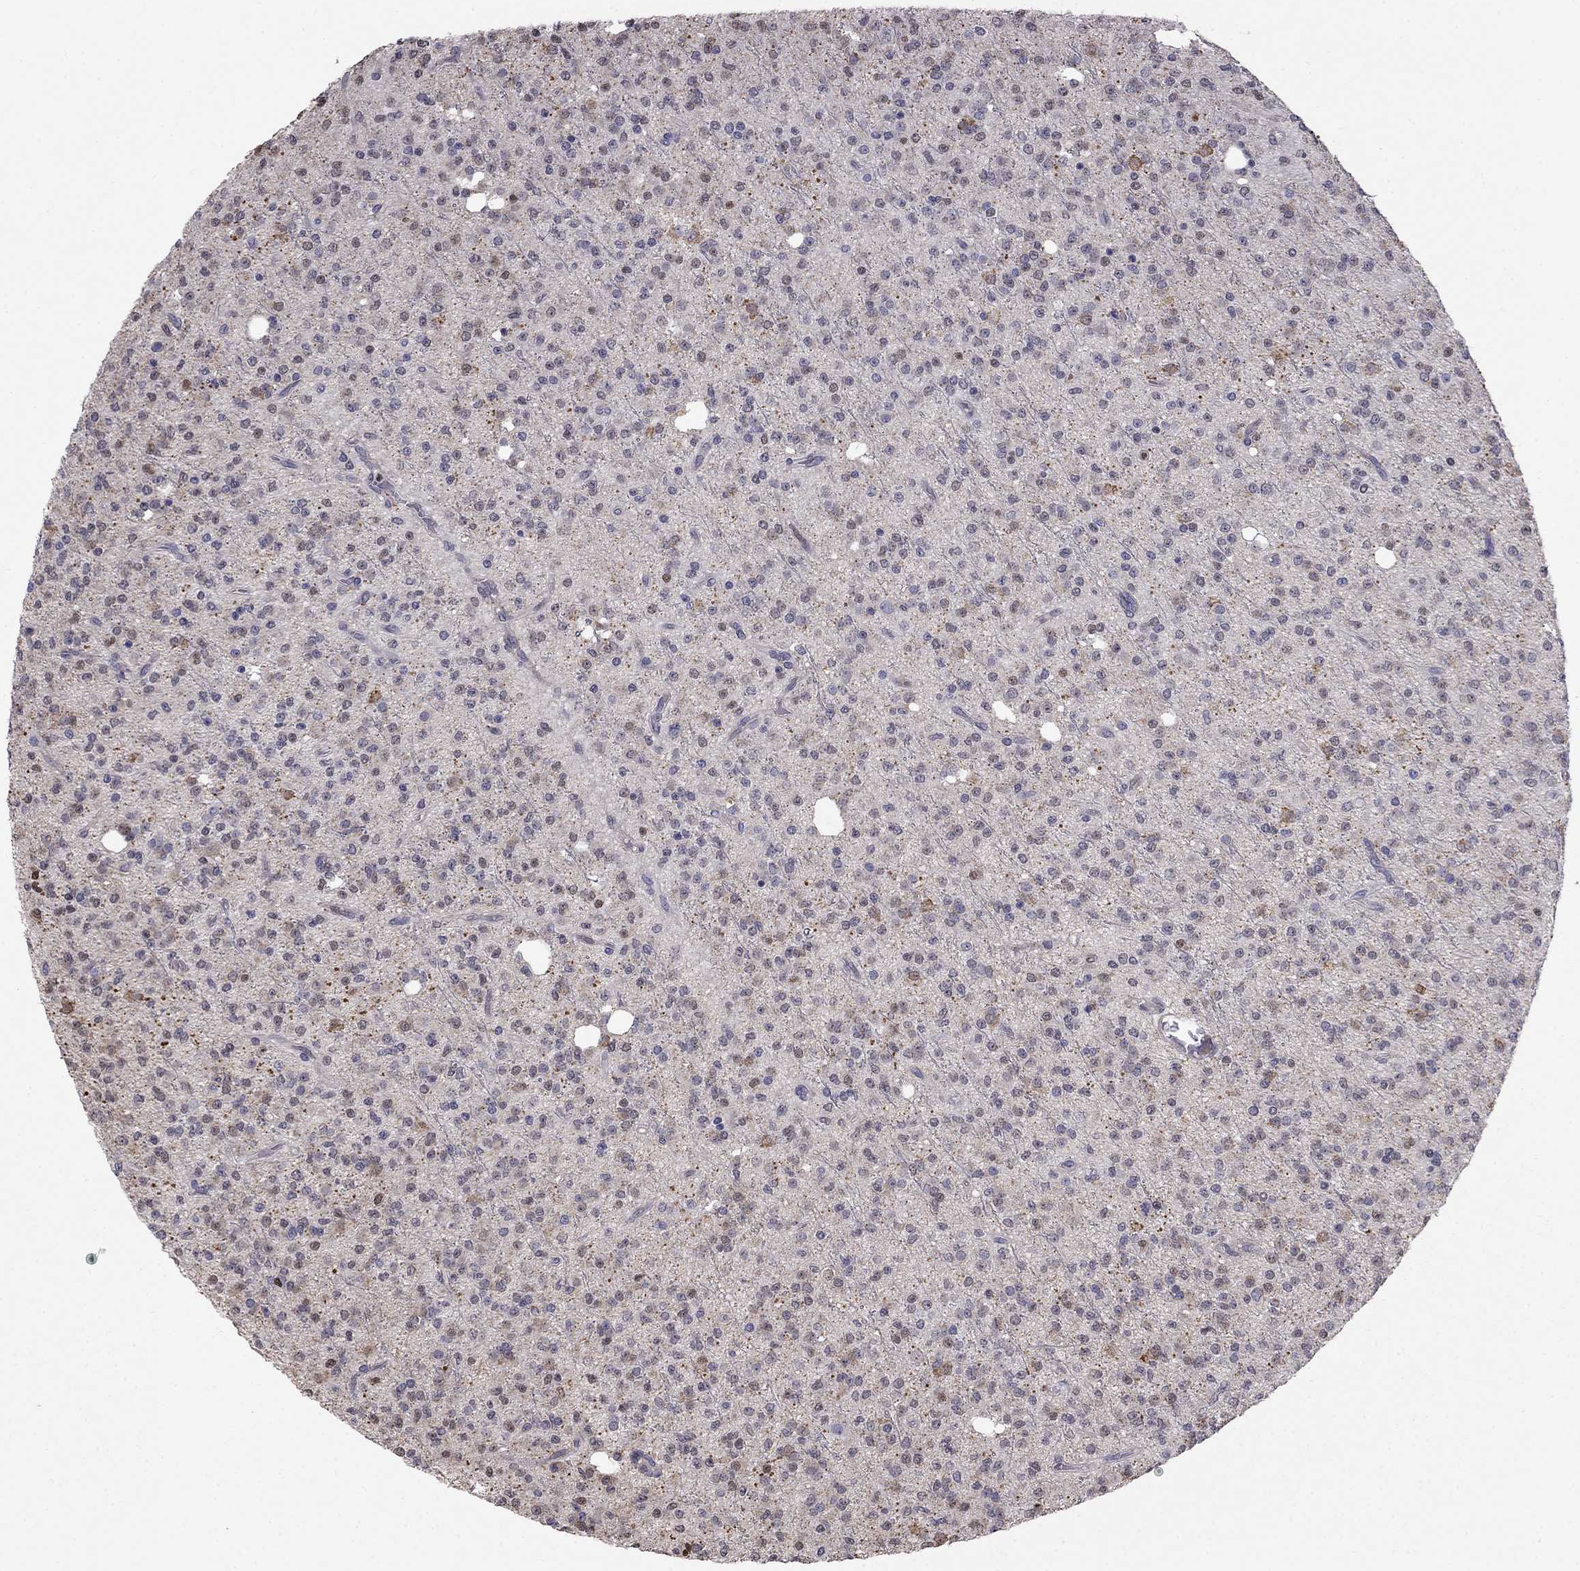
{"staining": {"intensity": "negative", "quantity": "none", "location": "none"}, "tissue": "glioma", "cell_type": "Tumor cells", "image_type": "cancer", "snomed": [{"axis": "morphology", "description": "Glioma, malignant, Low grade"}, {"axis": "topography", "description": "Brain"}], "caption": "Immunohistochemistry micrograph of neoplastic tissue: human glioma stained with DAB demonstrates no significant protein staining in tumor cells. (DAB (3,3'-diaminobenzidine) IHC, high magnification).", "gene": "LRRC39", "patient": {"sex": "male", "age": 27}}